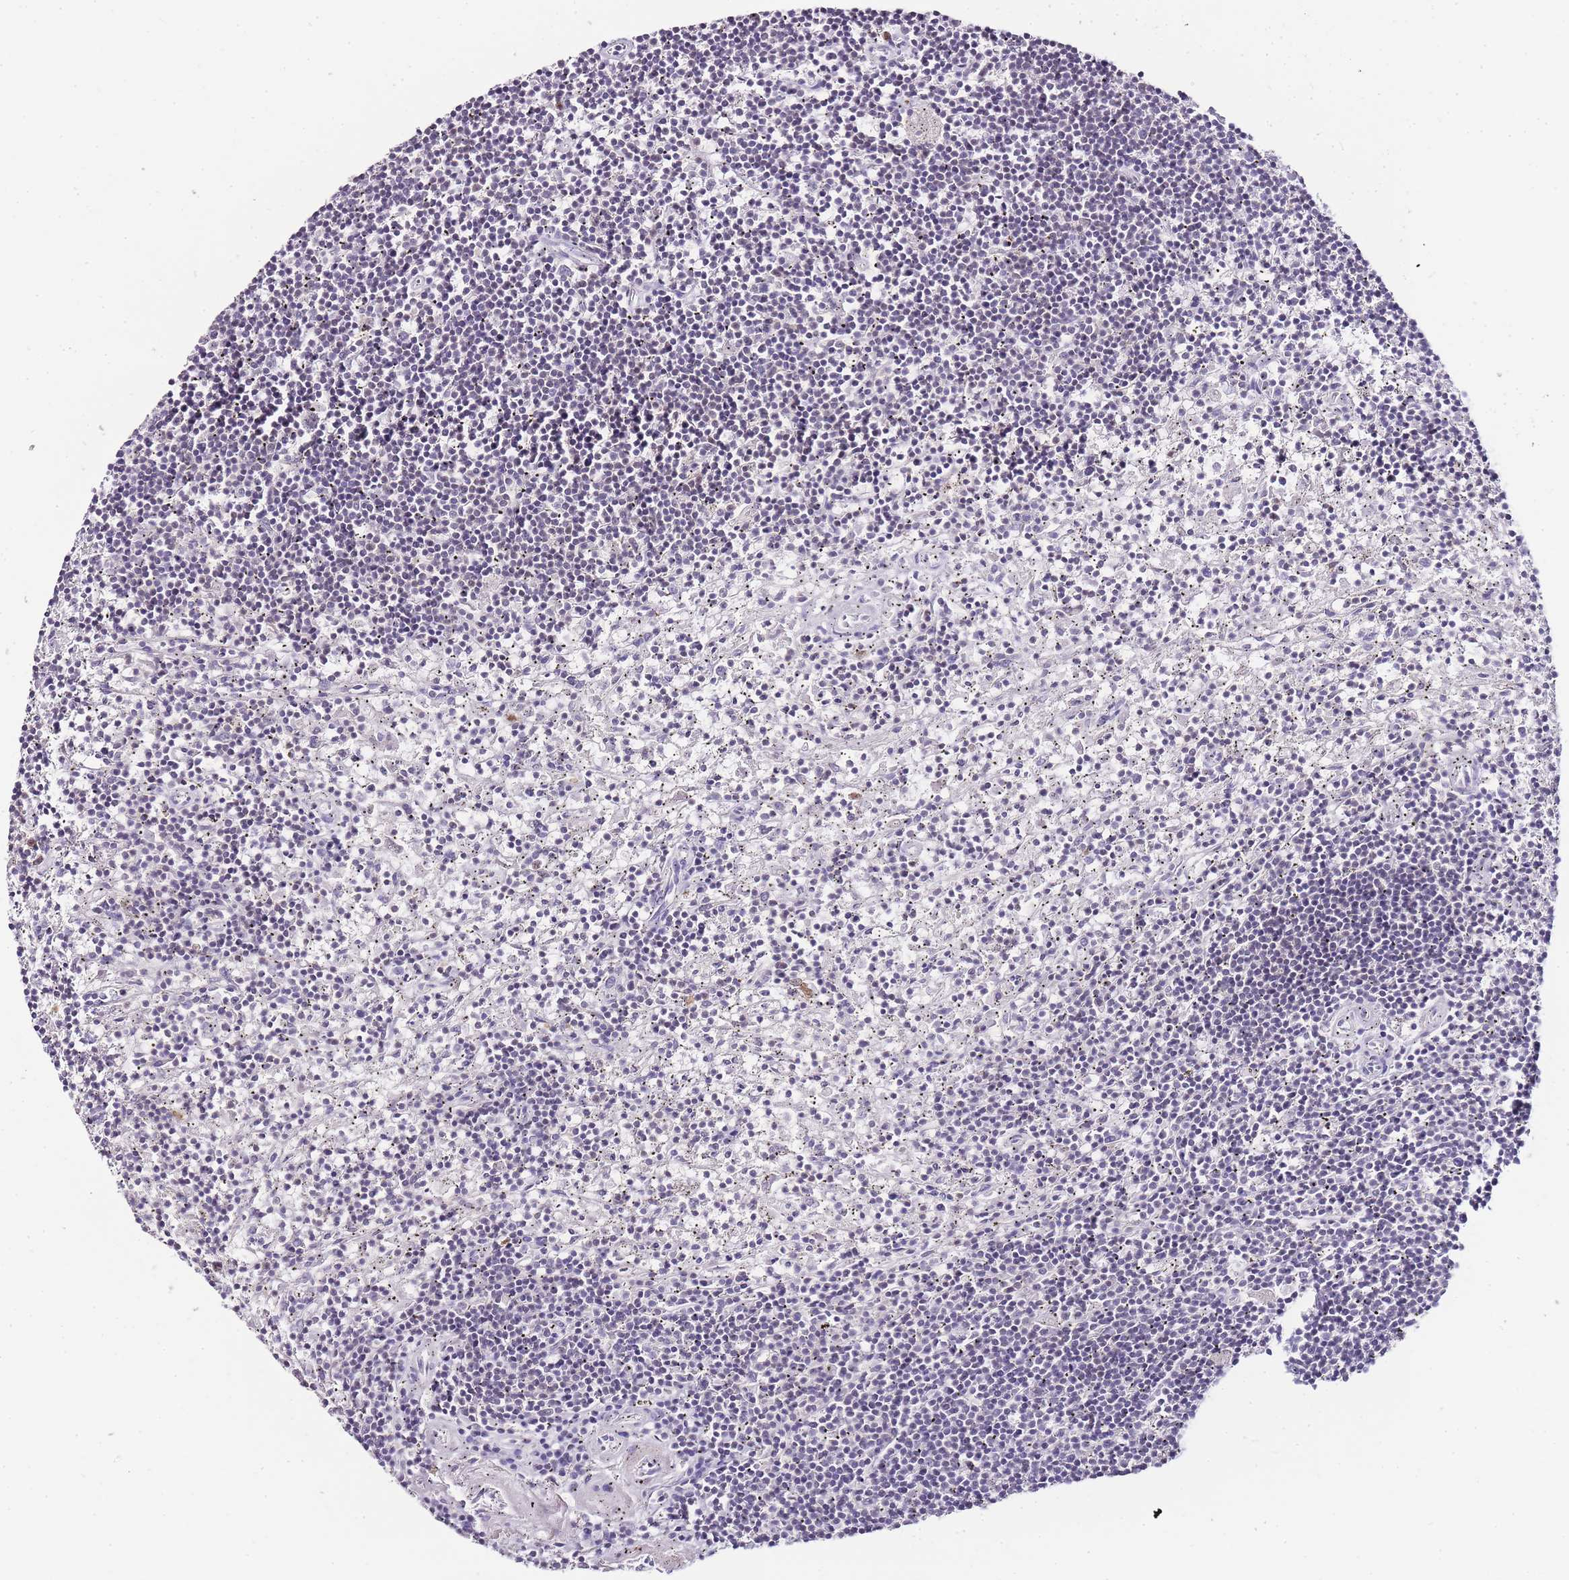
{"staining": {"intensity": "negative", "quantity": "none", "location": "none"}, "tissue": "lymphoma", "cell_type": "Tumor cells", "image_type": "cancer", "snomed": [{"axis": "morphology", "description": "Malignant lymphoma, non-Hodgkin's type, Low grade"}, {"axis": "topography", "description": "Spleen"}], "caption": "Immunohistochemistry of lymphoma shows no positivity in tumor cells.", "gene": "ZBP1", "patient": {"sex": "male", "age": 76}}